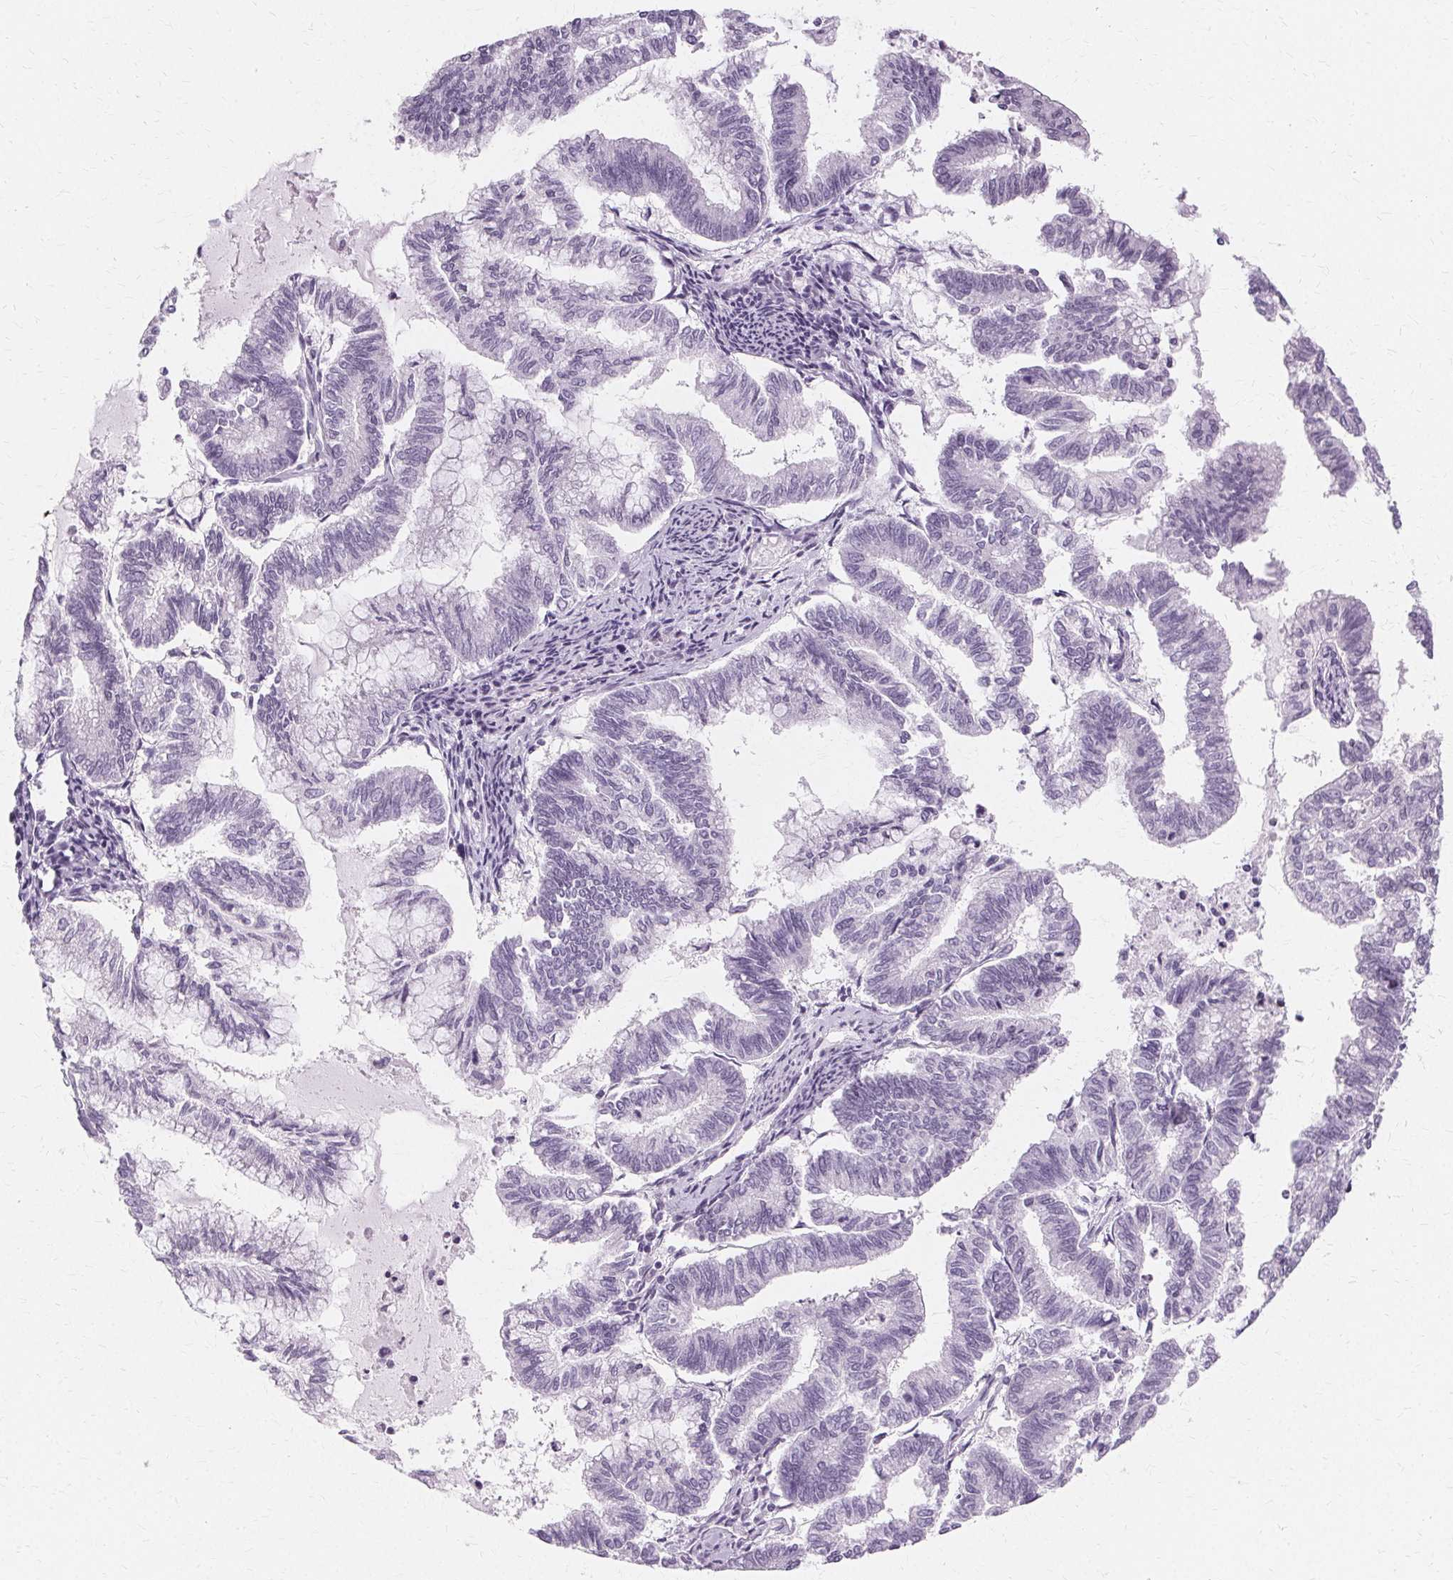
{"staining": {"intensity": "negative", "quantity": "none", "location": "none"}, "tissue": "endometrial cancer", "cell_type": "Tumor cells", "image_type": "cancer", "snomed": [{"axis": "morphology", "description": "Adenocarcinoma, NOS"}, {"axis": "topography", "description": "Endometrium"}], "caption": "Tumor cells show no significant expression in endometrial adenocarcinoma.", "gene": "KRT6C", "patient": {"sex": "female", "age": 79}}